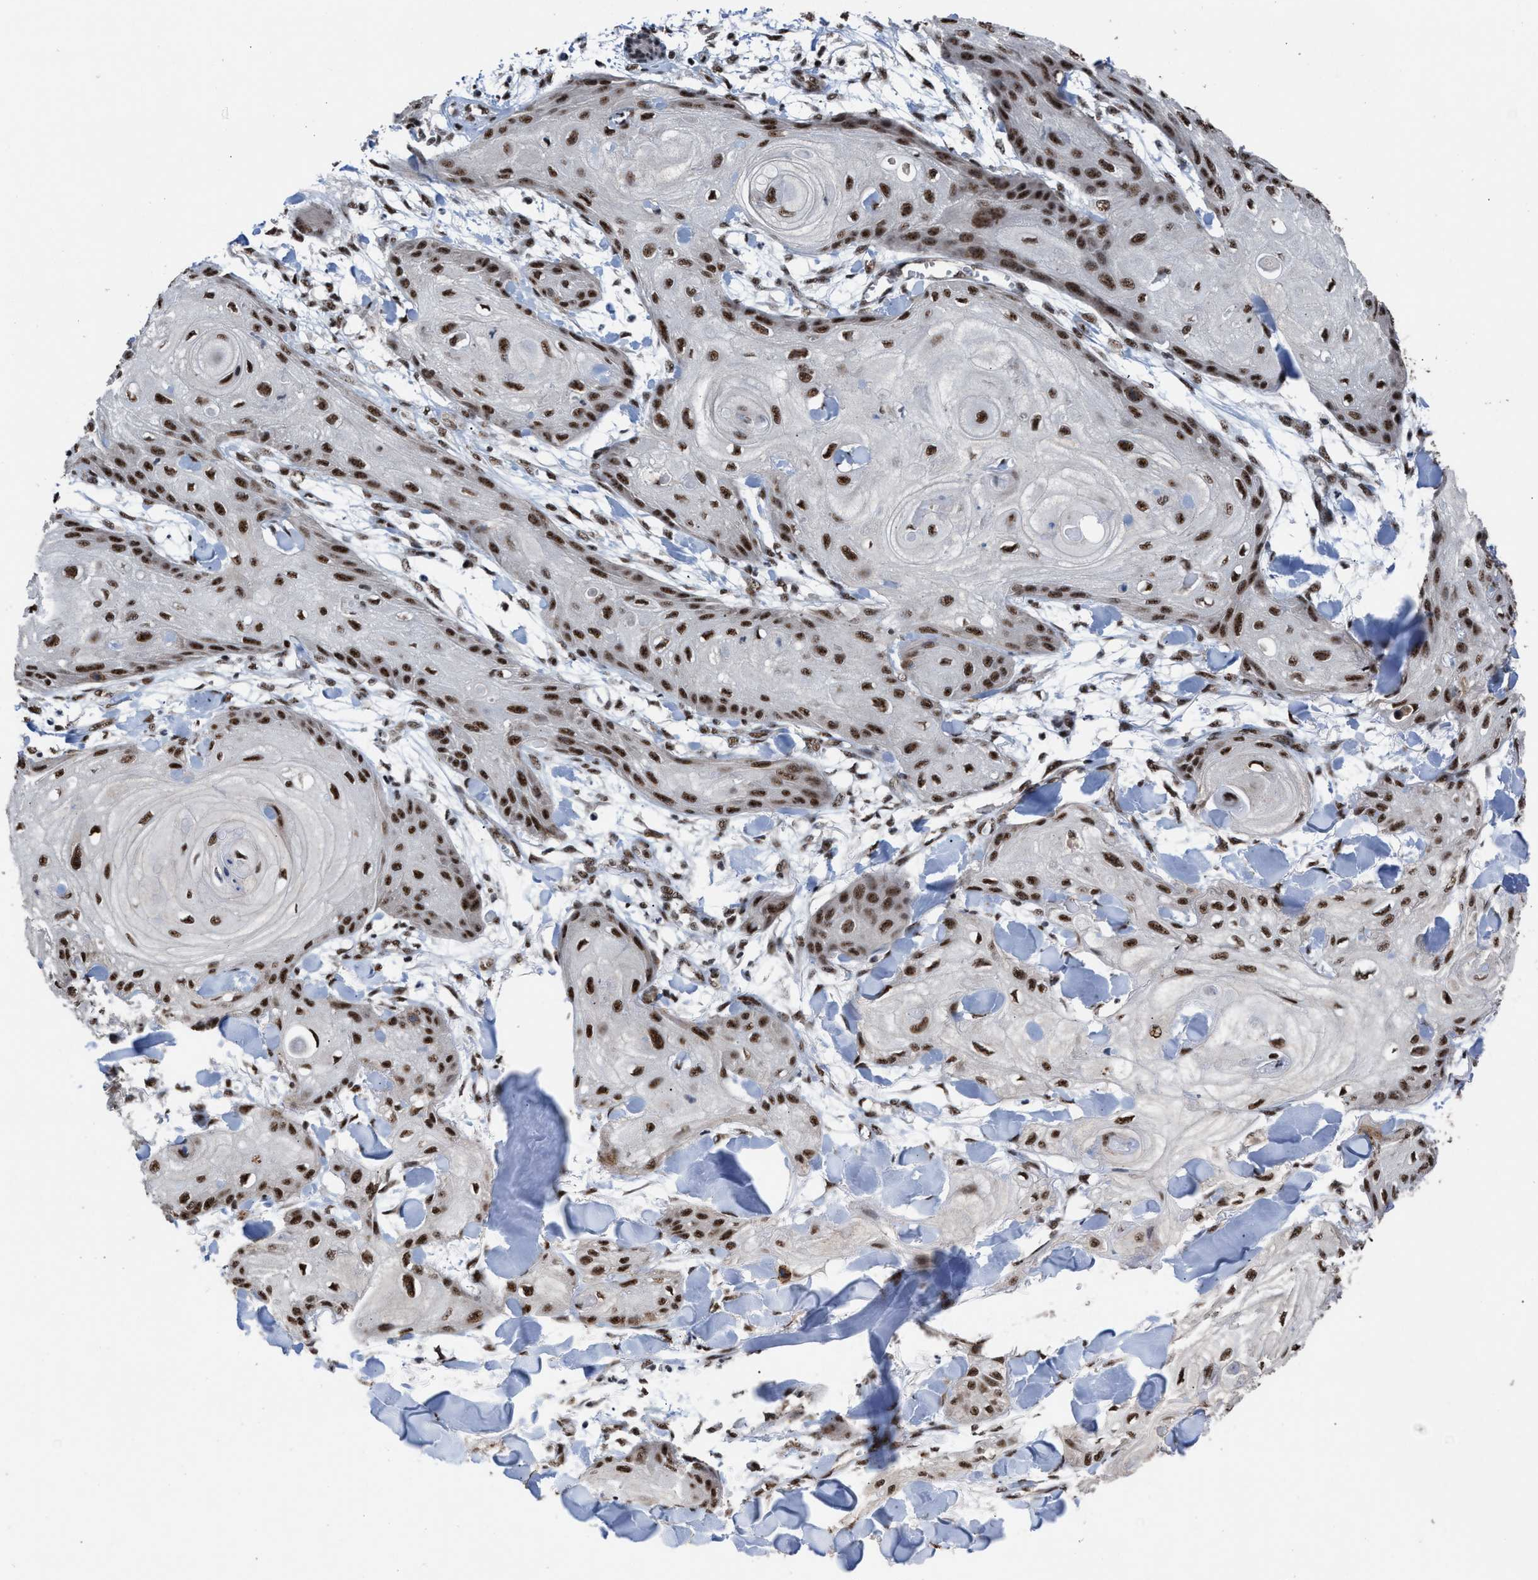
{"staining": {"intensity": "strong", "quantity": ">75%", "location": "nuclear"}, "tissue": "skin cancer", "cell_type": "Tumor cells", "image_type": "cancer", "snomed": [{"axis": "morphology", "description": "Squamous cell carcinoma, NOS"}, {"axis": "topography", "description": "Skin"}], "caption": "Strong nuclear staining is present in about >75% of tumor cells in squamous cell carcinoma (skin).", "gene": "EIF4A3", "patient": {"sex": "male", "age": 74}}